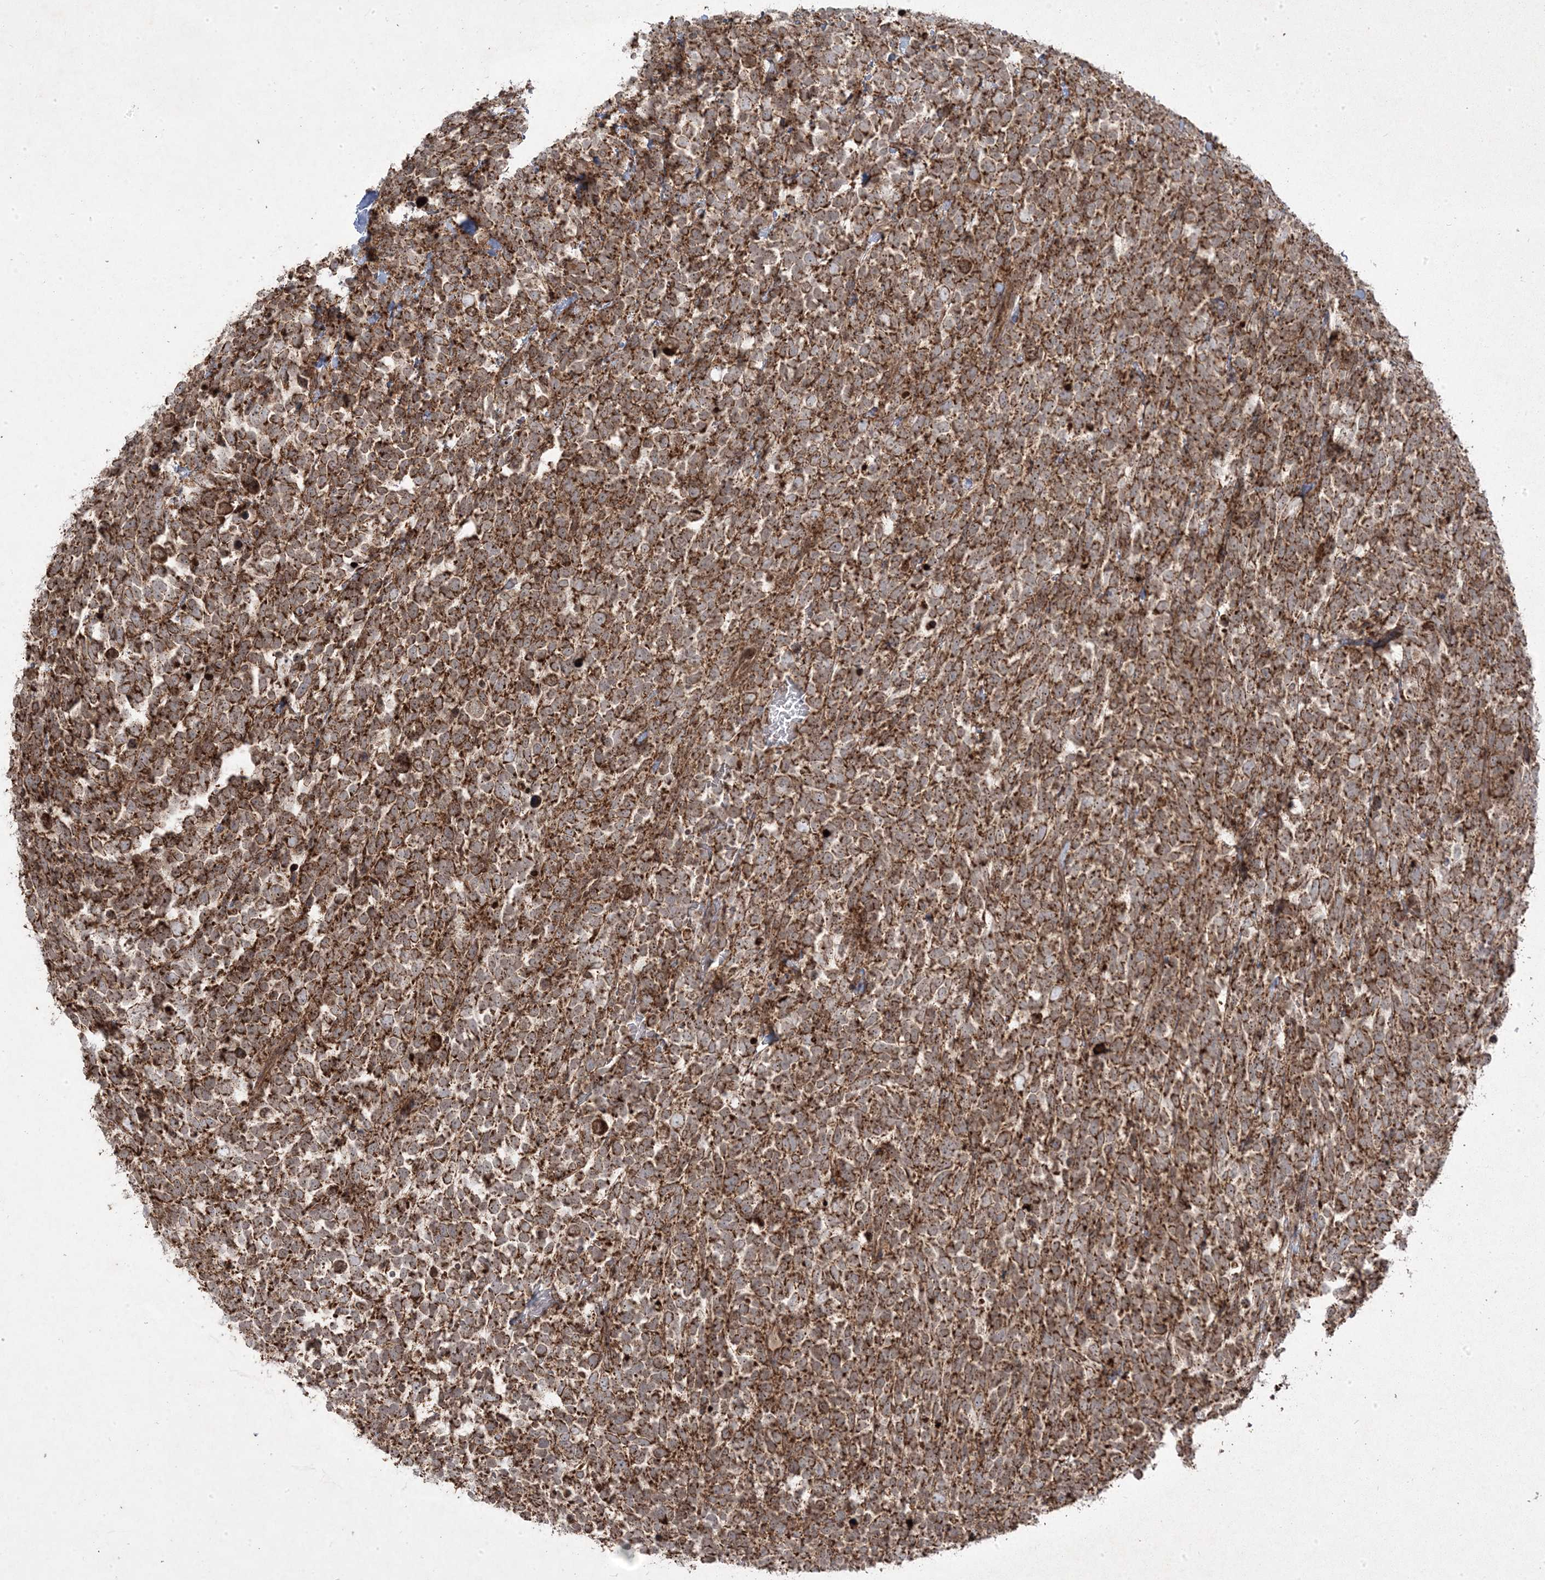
{"staining": {"intensity": "strong", "quantity": ">75%", "location": "cytoplasmic/membranous,nuclear"}, "tissue": "urothelial cancer", "cell_type": "Tumor cells", "image_type": "cancer", "snomed": [{"axis": "morphology", "description": "Urothelial carcinoma, High grade"}, {"axis": "topography", "description": "Urinary bladder"}], "caption": "A micrograph of human urothelial cancer stained for a protein shows strong cytoplasmic/membranous and nuclear brown staining in tumor cells. Immunohistochemistry stains the protein in brown and the nuclei are stained blue.", "gene": "PLEKHM2", "patient": {"sex": "female", "age": 82}}